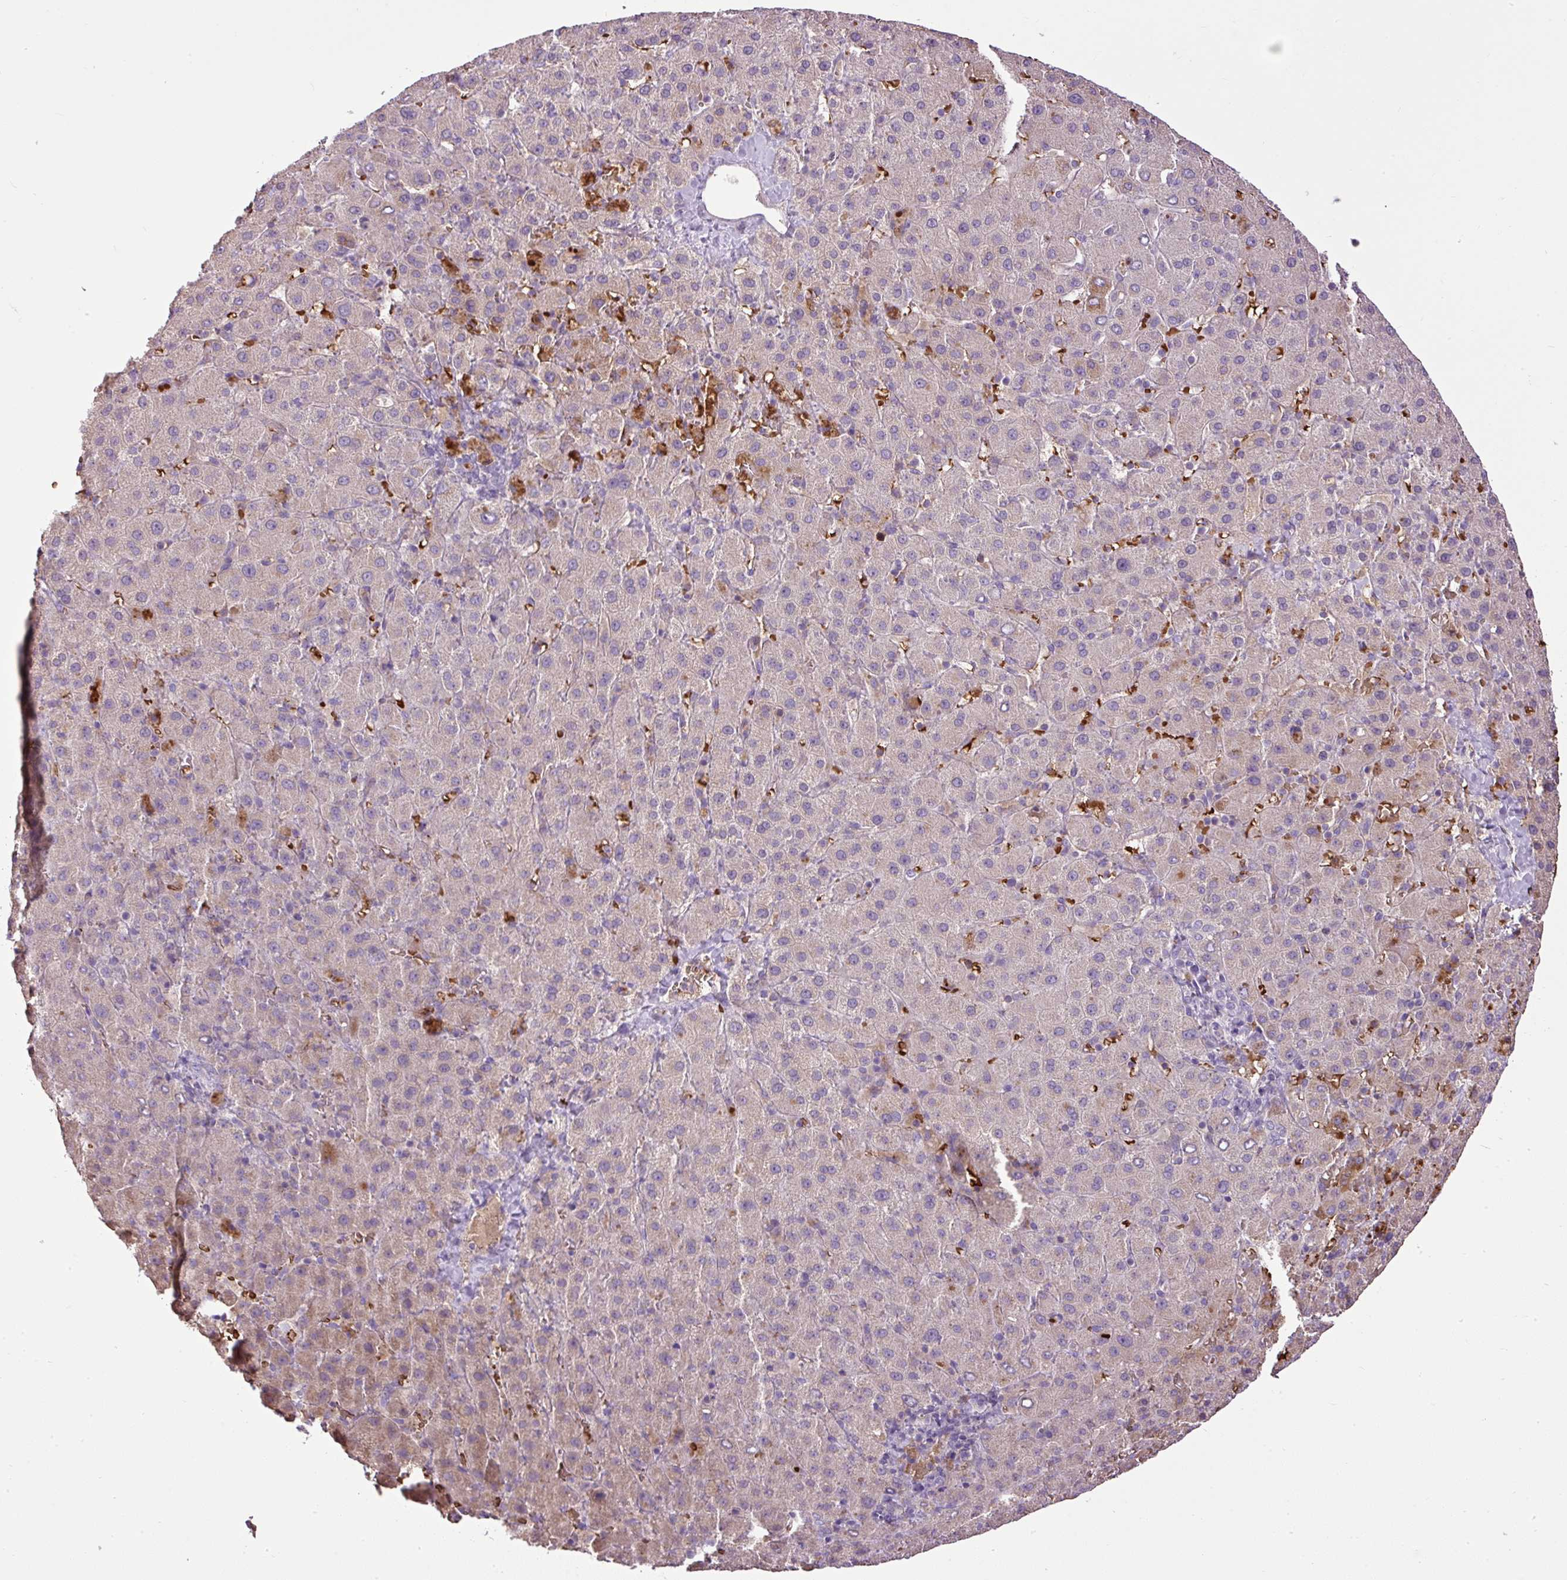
{"staining": {"intensity": "negative", "quantity": "none", "location": "none"}, "tissue": "liver cancer", "cell_type": "Tumor cells", "image_type": "cancer", "snomed": [{"axis": "morphology", "description": "Carcinoma, Hepatocellular, NOS"}, {"axis": "topography", "description": "Liver"}], "caption": "There is no significant positivity in tumor cells of hepatocellular carcinoma (liver). Brightfield microscopy of immunohistochemistry stained with DAB (brown) and hematoxylin (blue), captured at high magnification.", "gene": "CXCL13", "patient": {"sex": "female", "age": 58}}